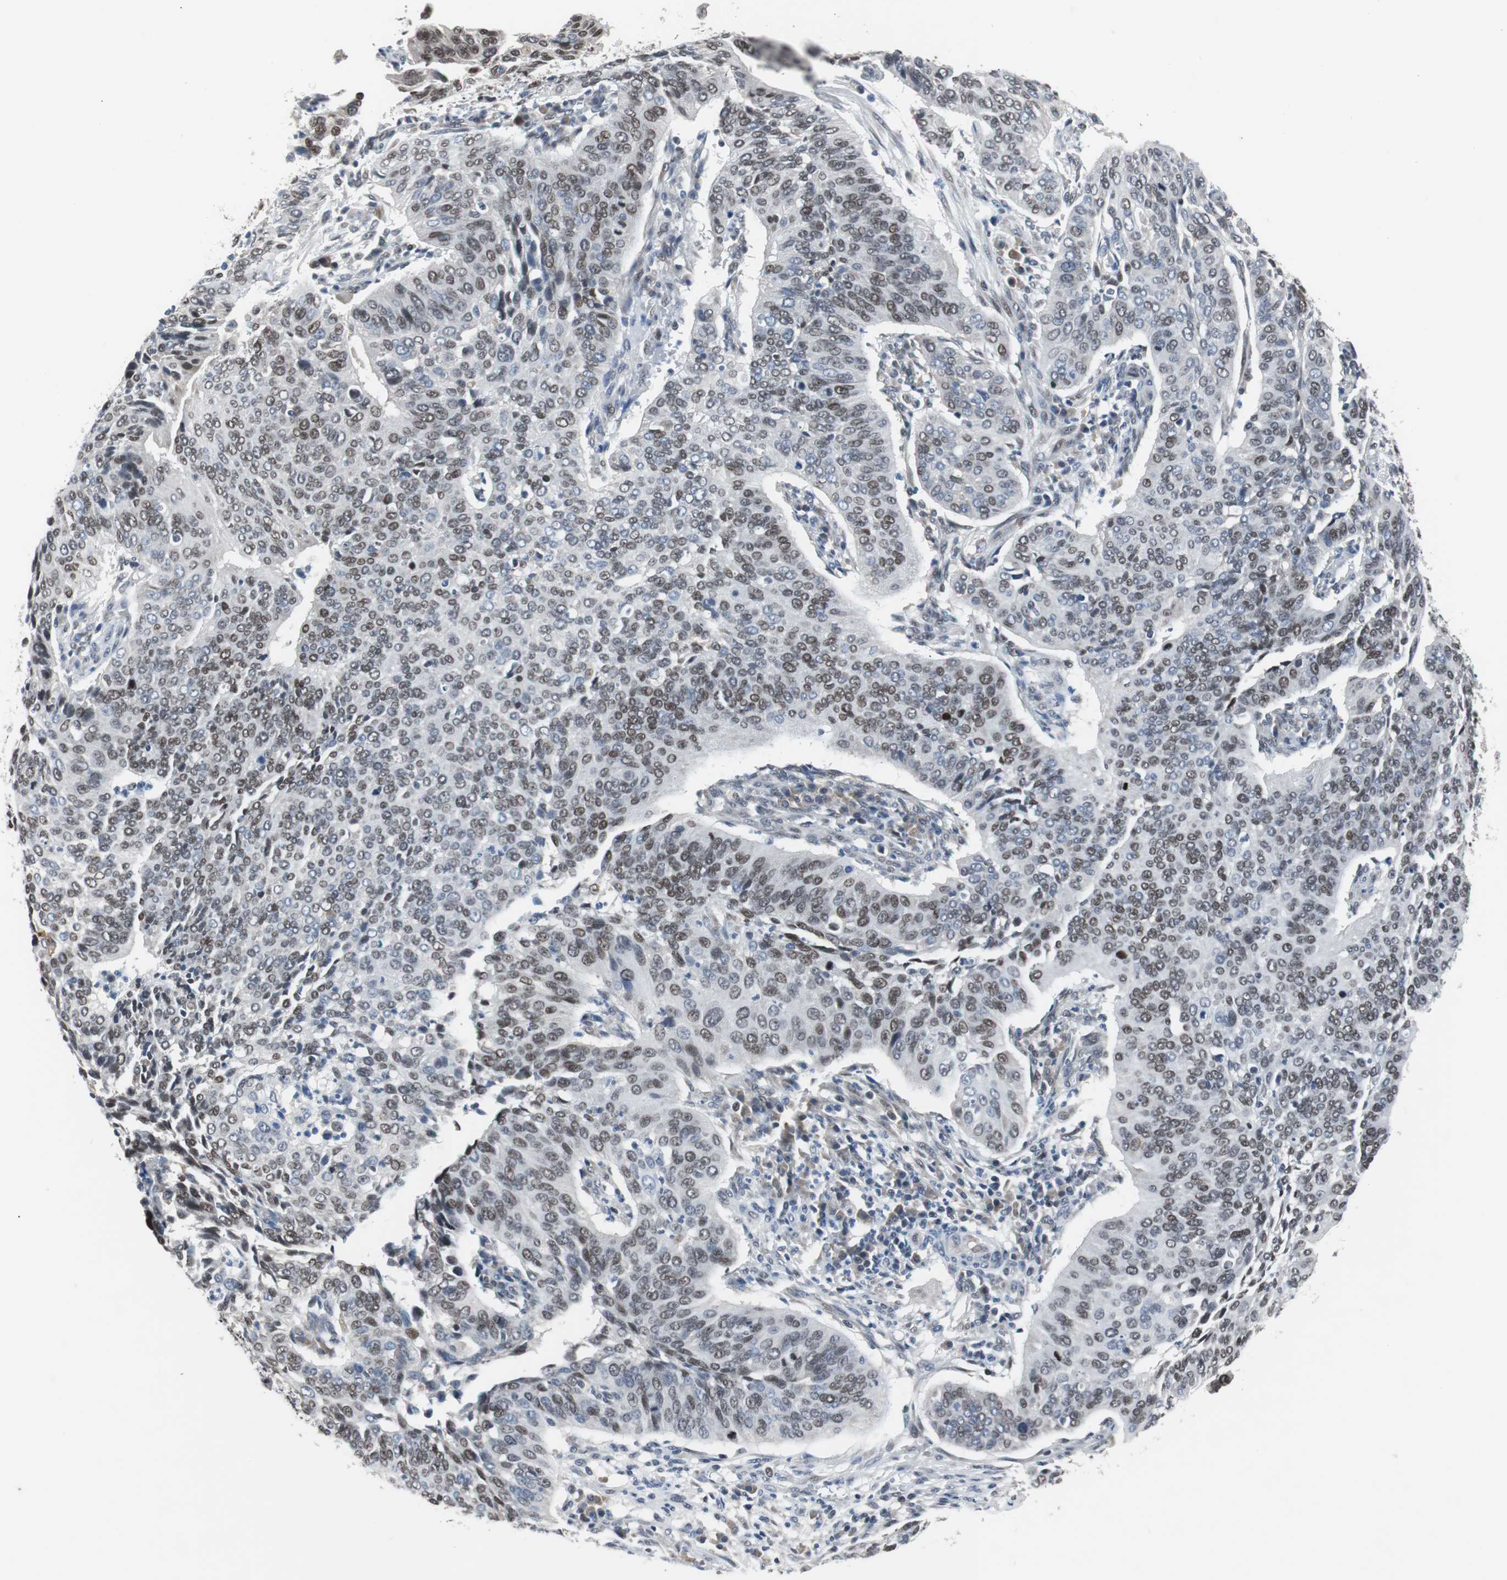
{"staining": {"intensity": "weak", "quantity": "25%-75%", "location": "nuclear"}, "tissue": "cervical cancer", "cell_type": "Tumor cells", "image_type": "cancer", "snomed": [{"axis": "morphology", "description": "Squamous cell carcinoma, NOS"}, {"axis": "topography", "description": "Cervix"}], "caption": "Immunohistochemistry (IHC) (DAB) staining of human squamous cell carcinoma (cervical) shows weak nuclear protein positivity in about 25%-75% of tumor cells.", "gene": "TP63", "patient": {"sex": "female", "age": 39}}